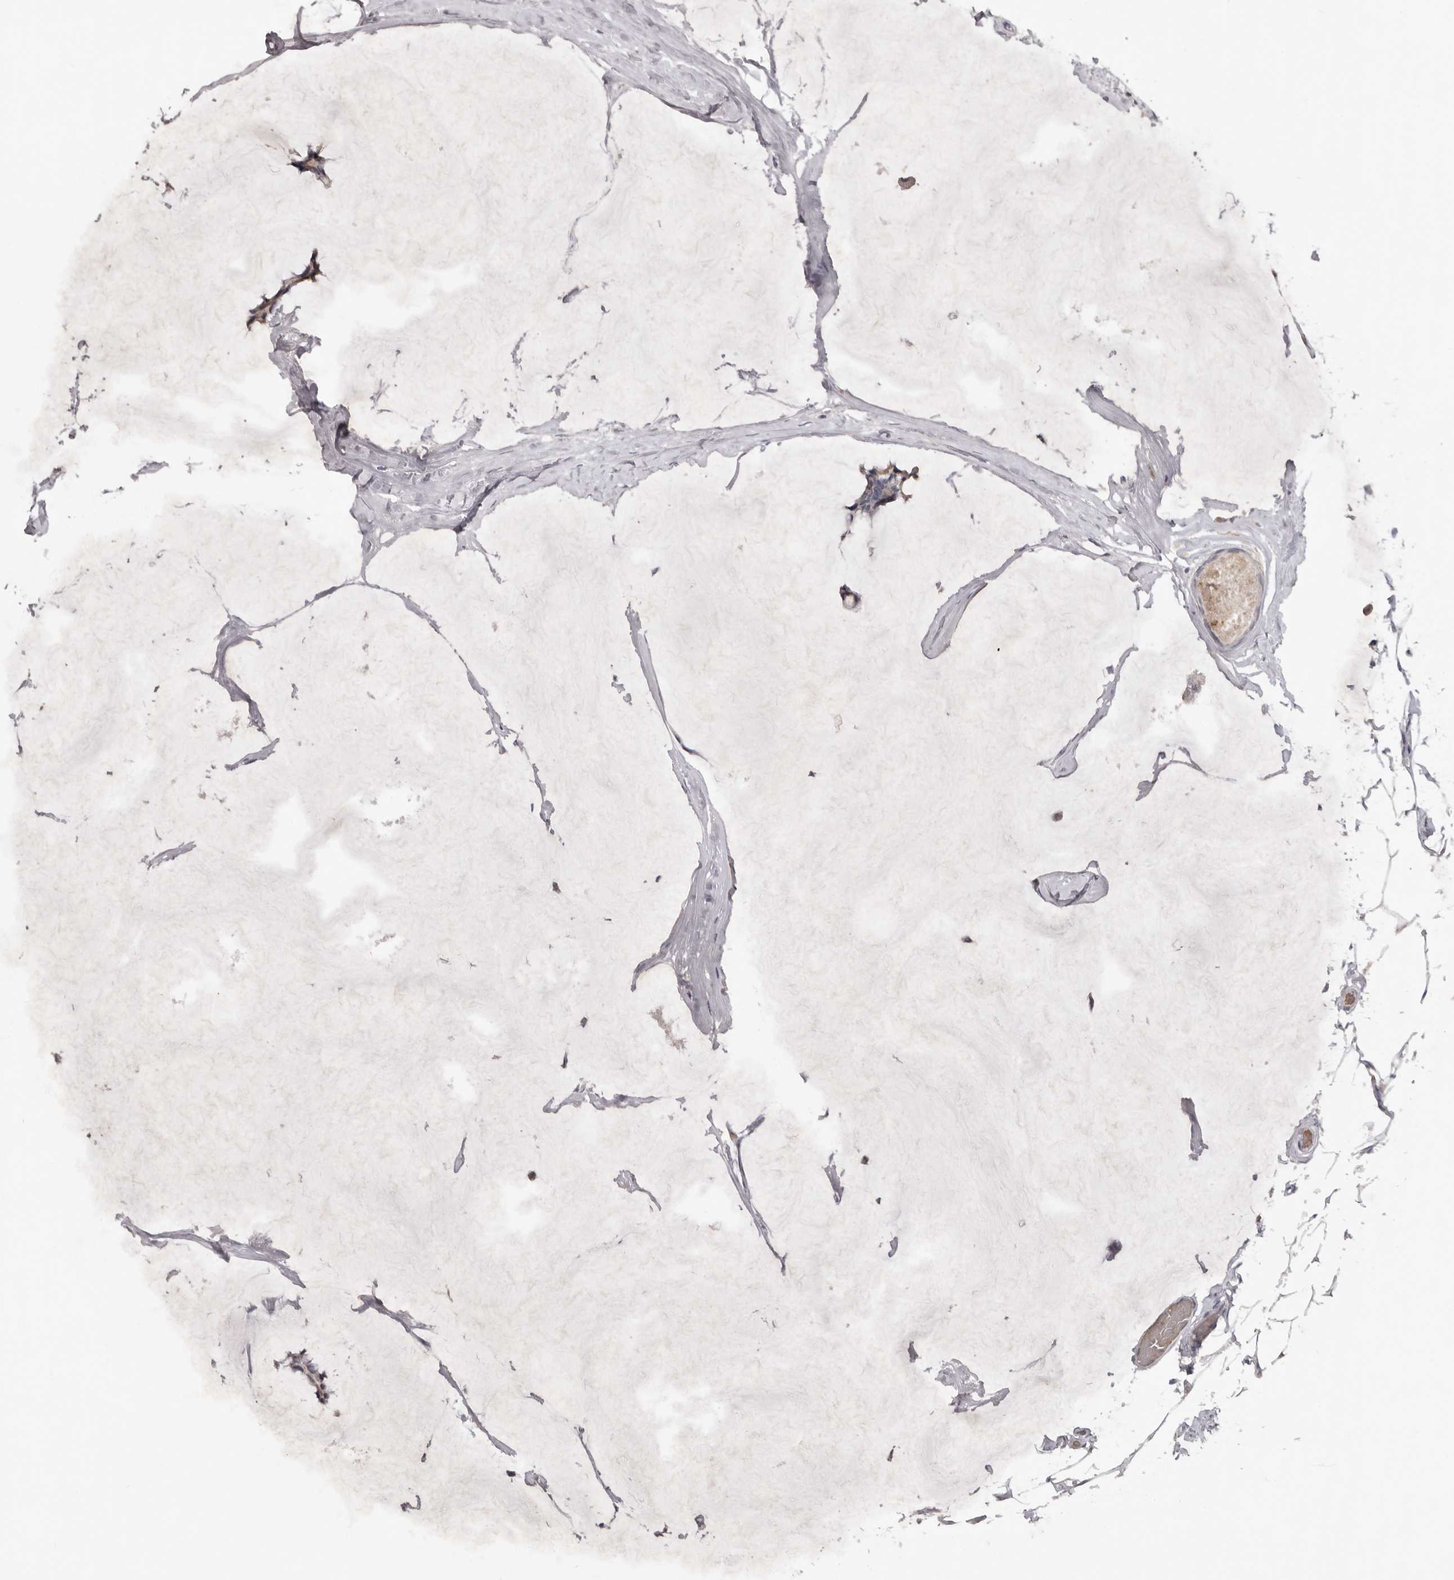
{"staining": {"intensity": "weak", "quantity": "<25%", "location": "cytoplasmic/membranous"}, "tissue": "breast cancer", "cell_type": "Tumor cells", "image_type": "cancer", "snomed": [{"axis": "morphology", "description": "Duct carcinoma"}, {"axis": "topography", "description": "Breast"}], "caption": "This is an IHC image of breast invasive ductal carcinoma. There is no expression in tumor cells.", "gene": "TNR", "patient": {"sex": "female", "age": 93}}